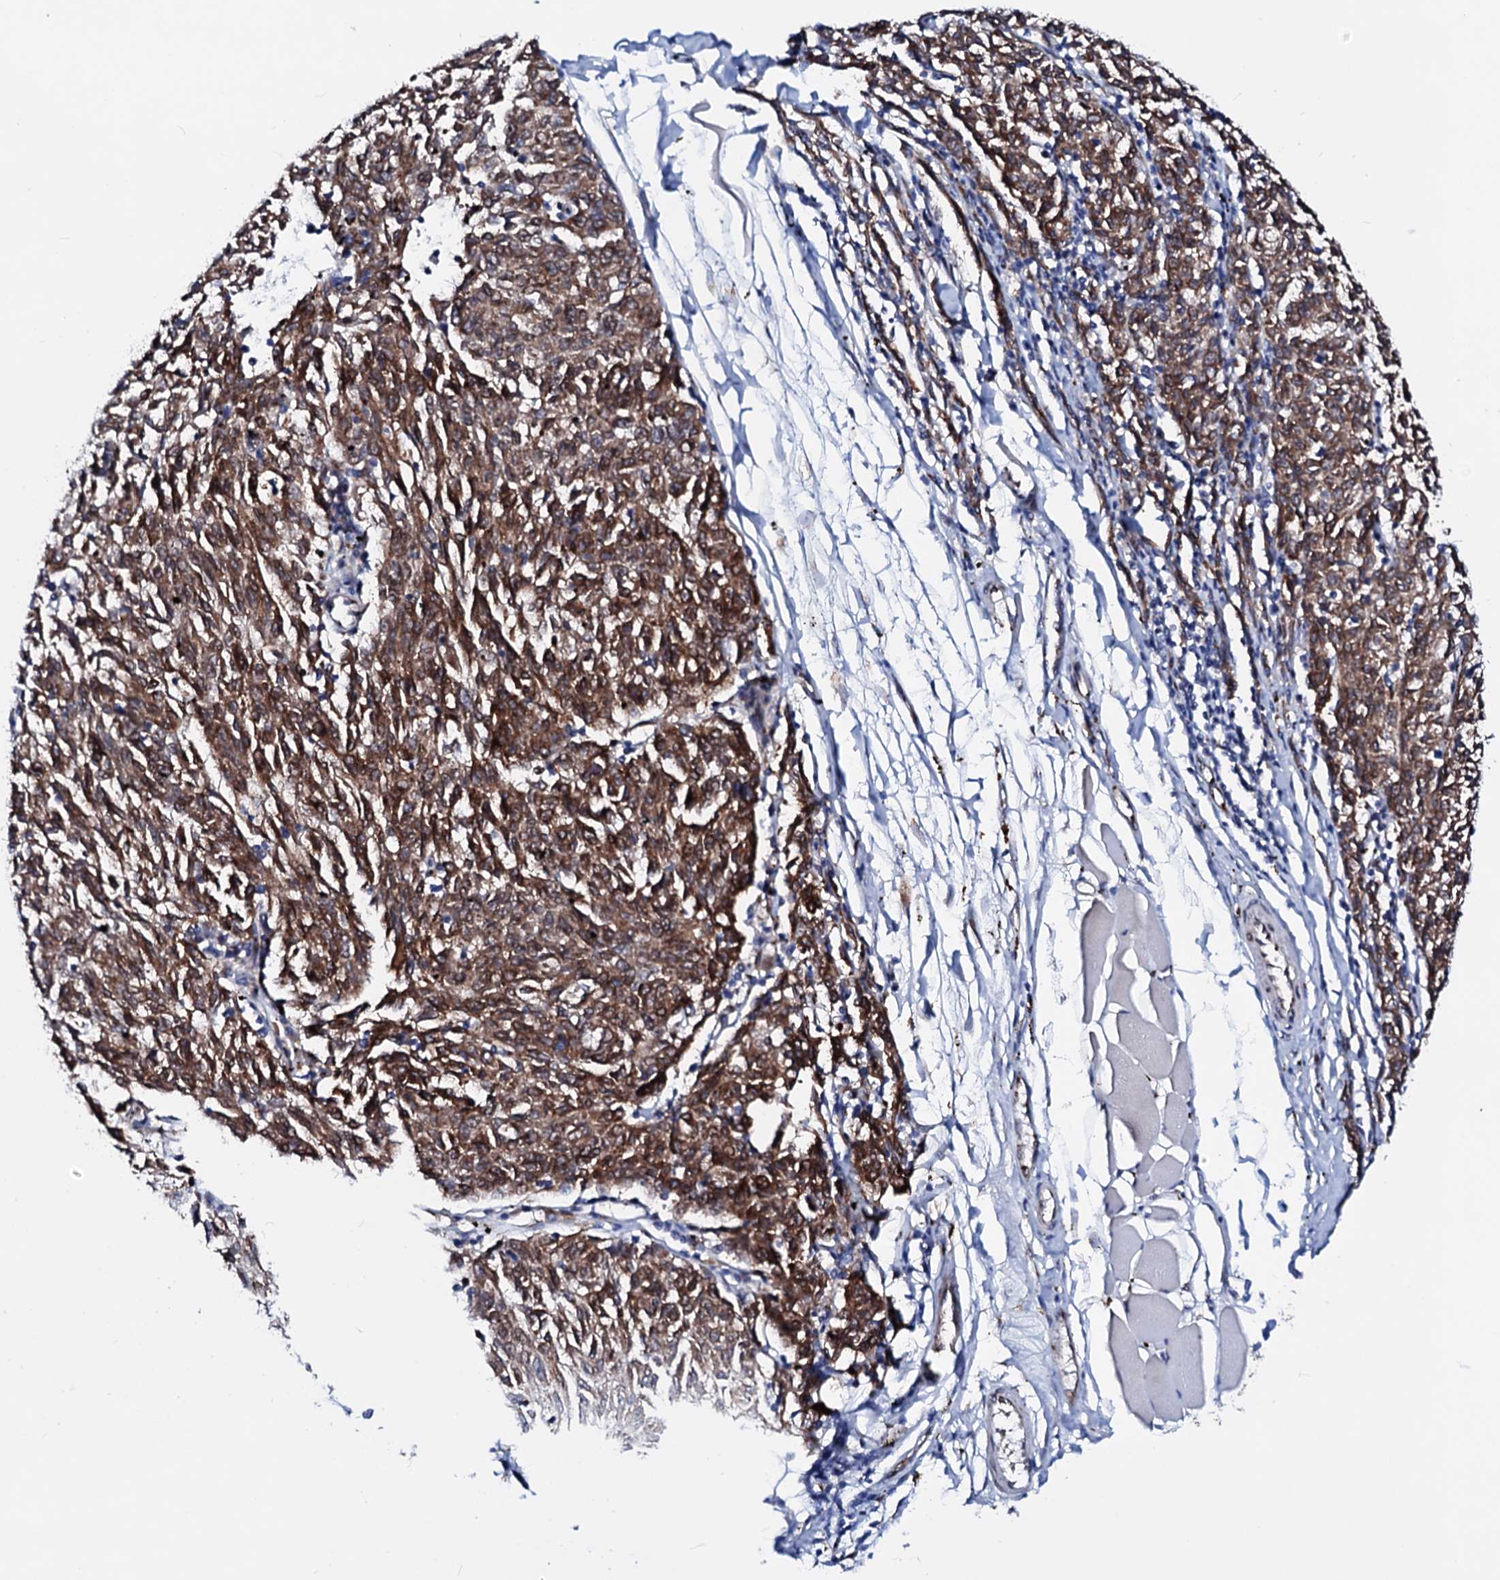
{"staining": {"intensity": "moderate", "quantity": ">75%", "location": "cytoplasmic/membranous"}, "tissue": "melanoma", "cell_type": "Tumor cells", "image_type": "cancer", "snomed": [{"axis": "morphology", "description": "Malignant melanoma, NOS"}, {"axis": "topography", "description": "Skin"}], "caption": "Immunohistochemical staining of human melanoma exhibits medium levels of moderate cytoplasmic/membranous expression in about >75% of tumor cells.", "gene": "TMCO3", "patient": {"sex": "female", "age": 72}}